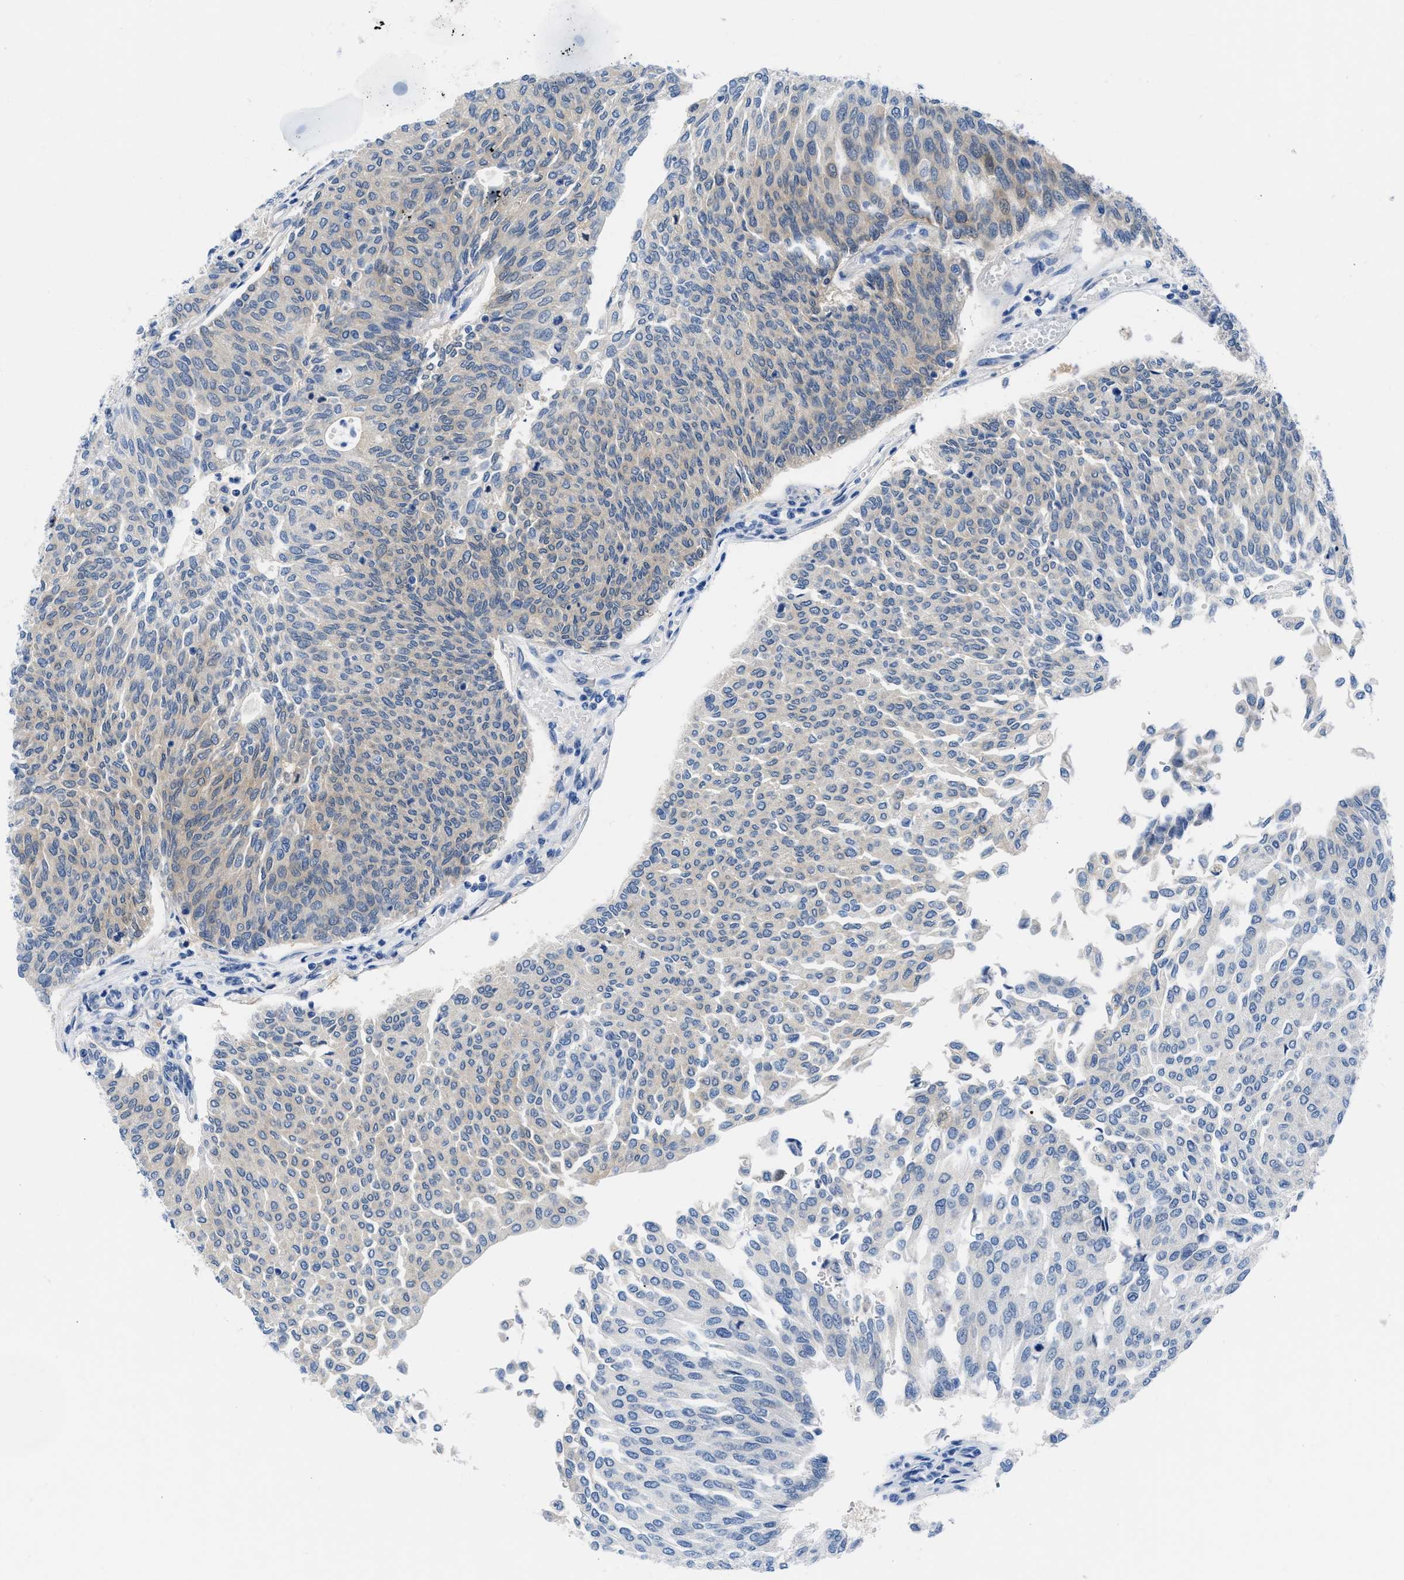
{"staining": {"intensity": "weak", "quantity": "<25%", "location": "cytoplasmic/membranous"}, "tissue": "urothelial cancer", "cell_type": "Tumor cells", "image_type": "cancer", "snomed": [{"axis": "morphology", "description": "Urothelial carcinoma, Low grade"}, {"axis": "topography", "description": "Urinary bladder"}], "caption": "The photomicrograph displays no staining of tumor cells in urothelial cancer.", "gene": "CBR1", "patient": {"sex": "female", "age": 79}}